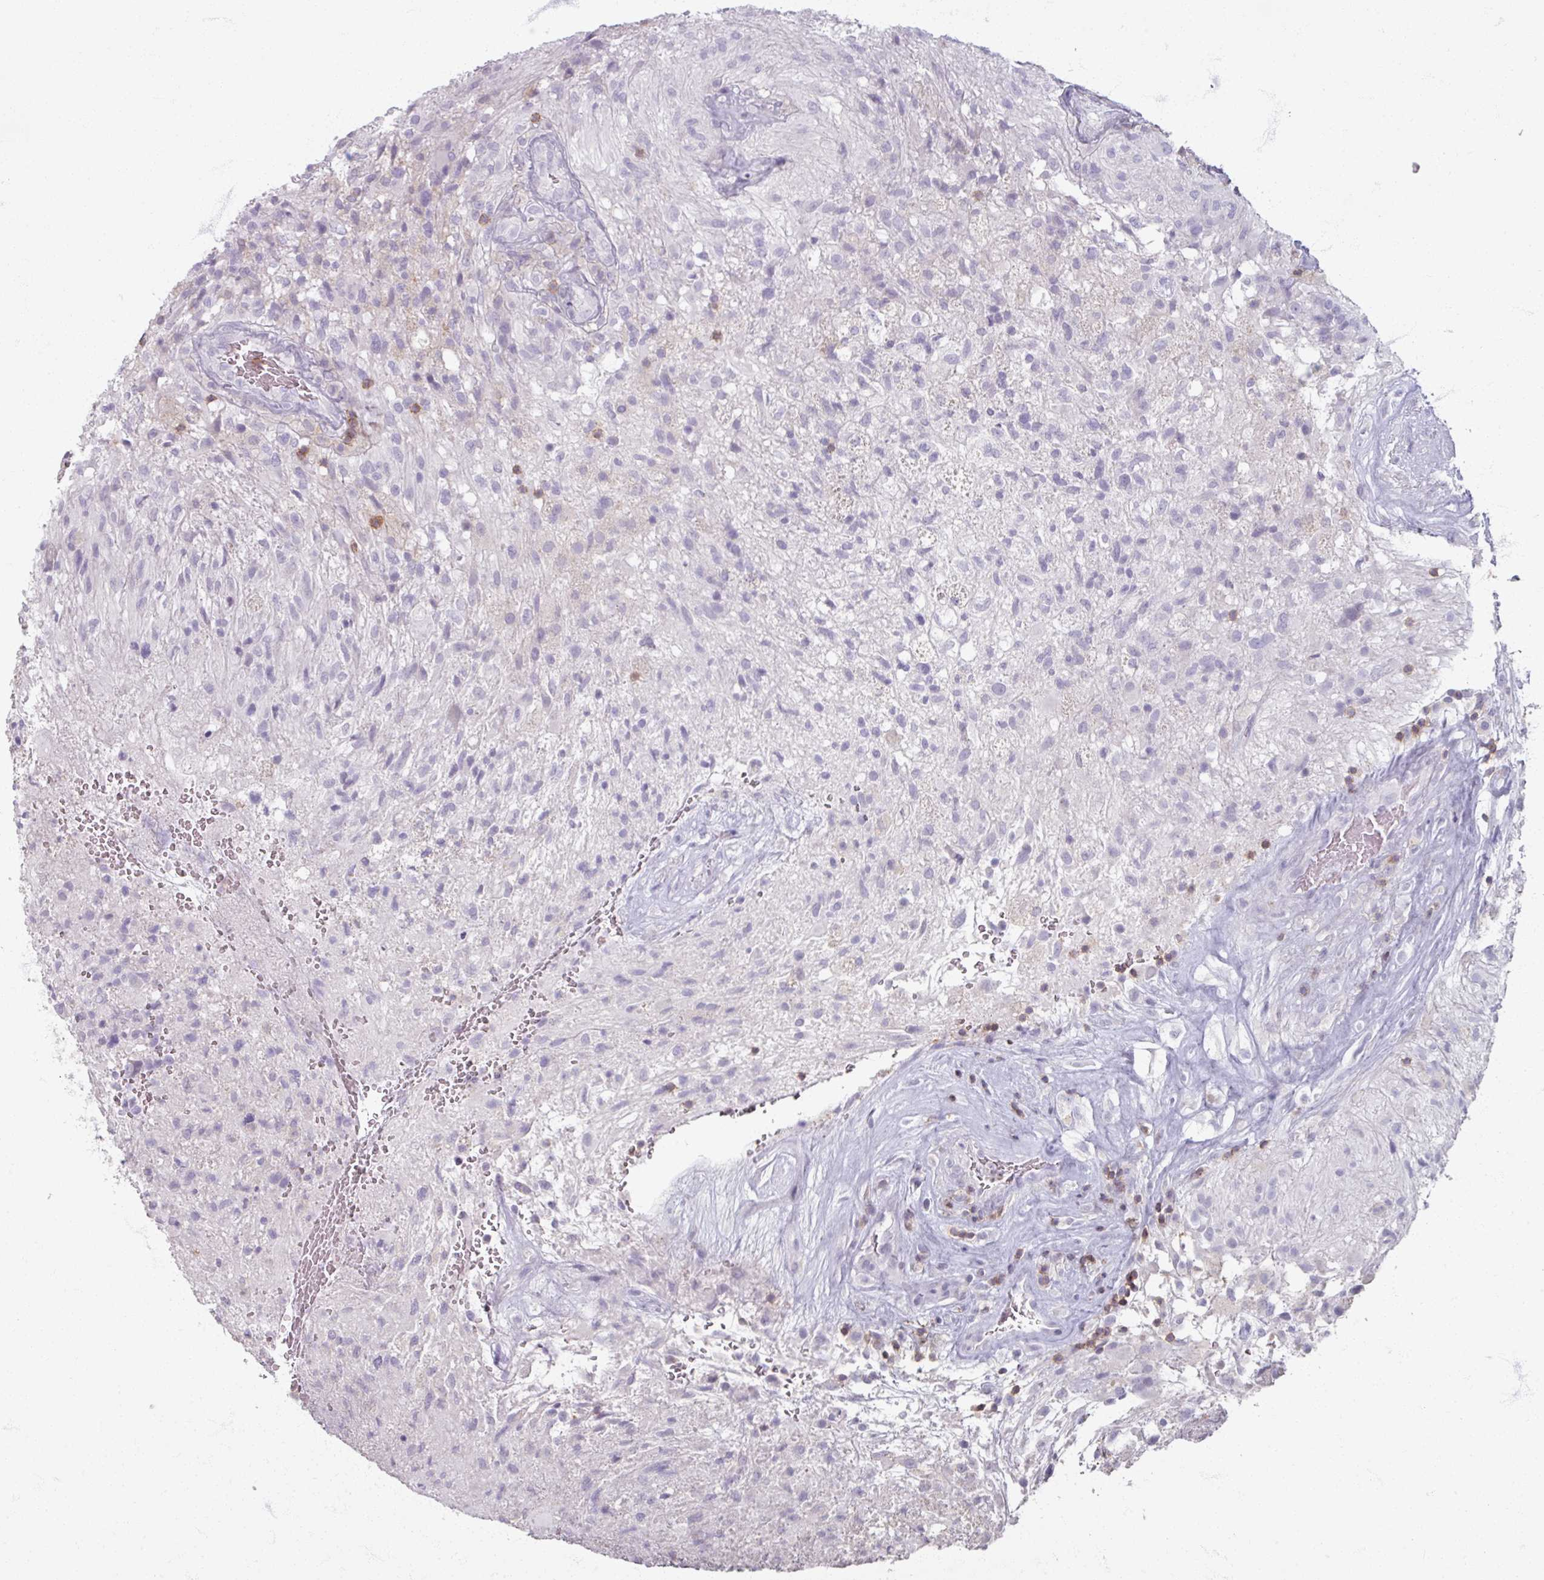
{"staining": {"intensity": "negative", "quantity": "none", "location": "none"}, "tissue": "glioma", "cell_type": "Tumor cells", "image_type": "cancer", "snomed": [{"axis": "morphology", "description": "Glioma, malignant, High grade"}, {"axis": "topography", "description": "Brain"}], "caption": "A photomicrograph of human malignant high-grade glioma is negative for staining in tumor cells.", "gene": "PTPRC", "patient": {"sex": "male", "age": 56}}